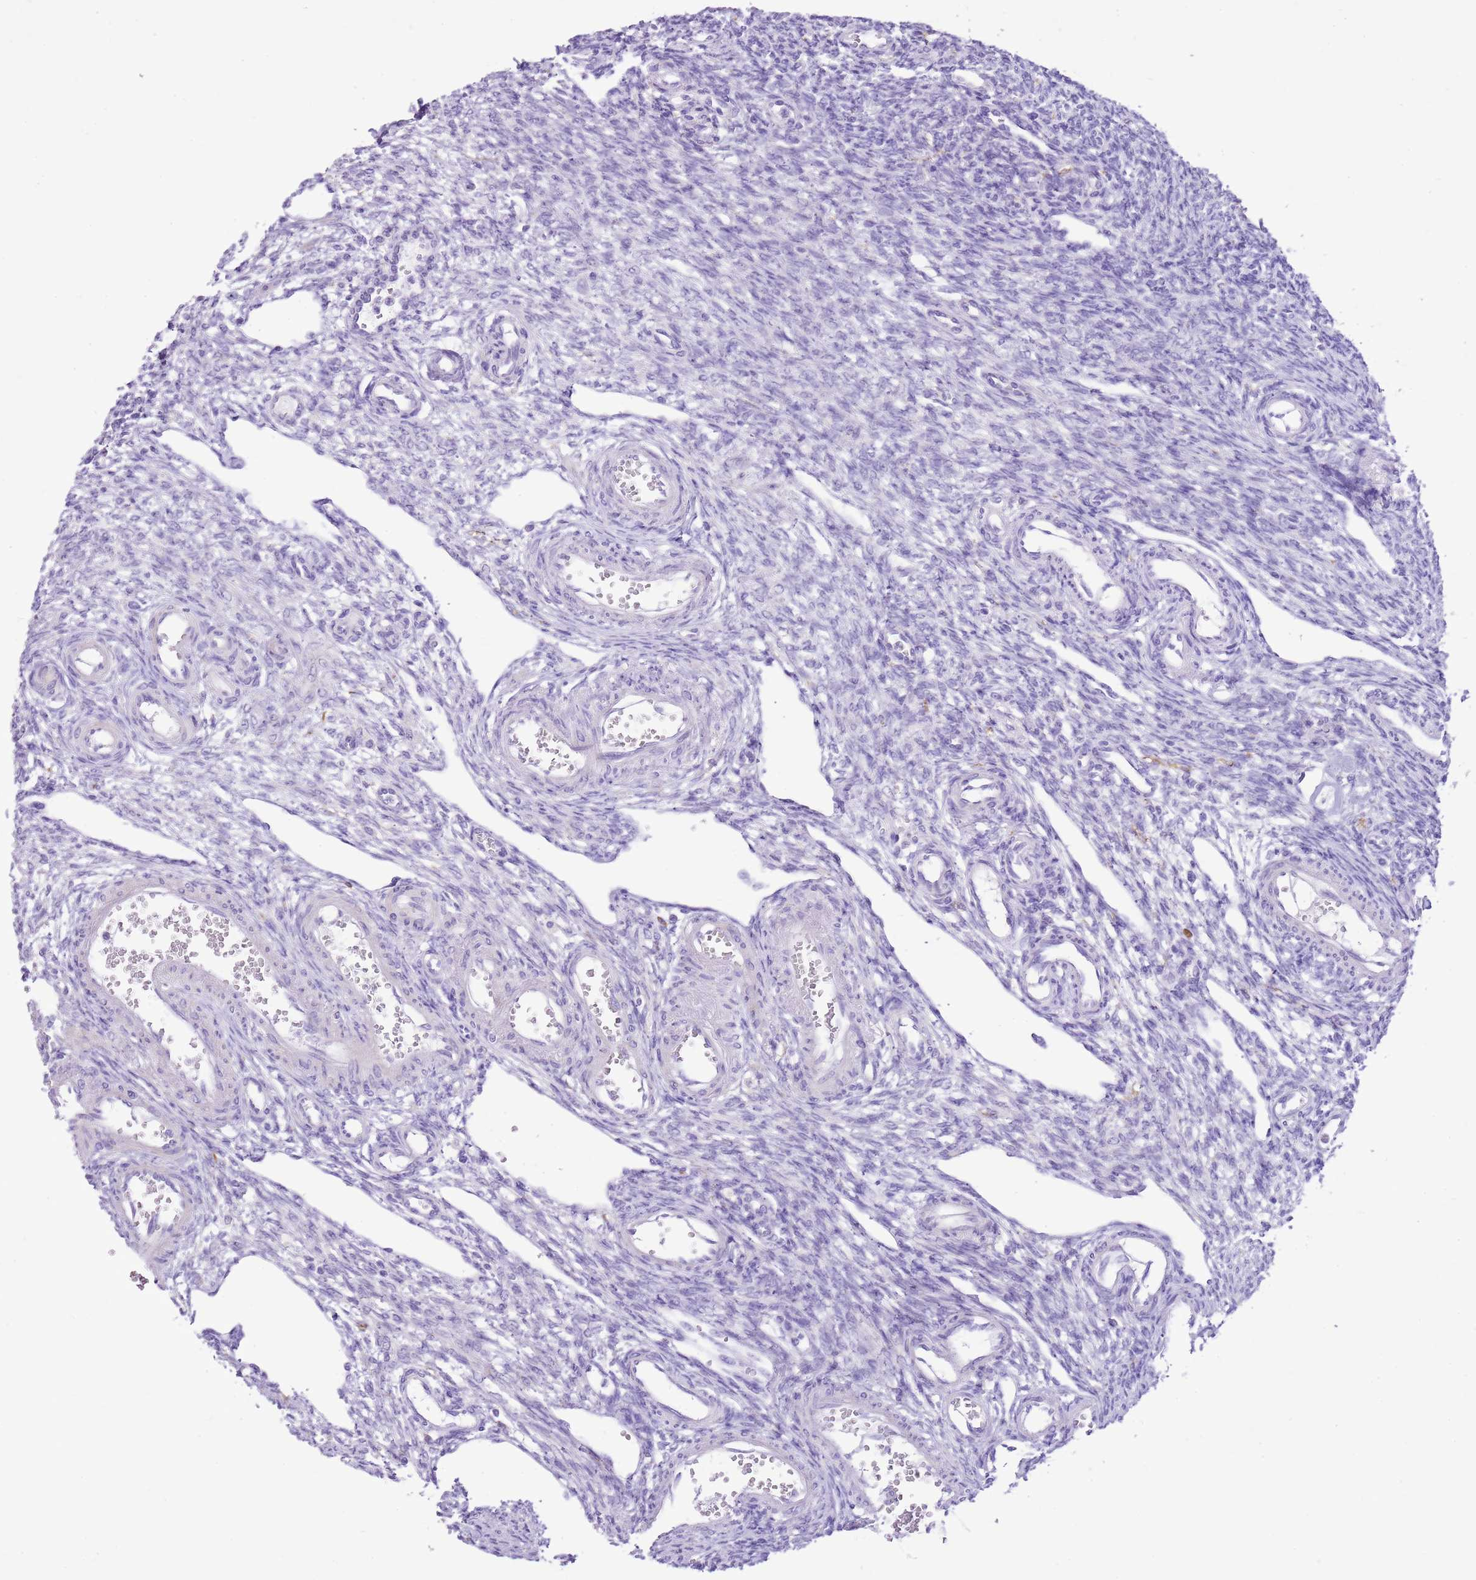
{"staining": {"intensity": "negative", "quantity": "none", "location": "none"}, "tissue": "ovary", "cell_type": "Follicle cells", "image_type": "normal", "snomed": [{"axis": "morphology", "description": "Normal tissue, NOS"}, {"axis": "morphology", "description": "Cyst, NOS"}, {"axis": "topography", "description": "Ovary"}], "caption": "DAB immunohistochemical staining of unremarkable ovary demonstrates no significant expression in follicle cells.", "gene": "AAR2", "patient": {"sex": "female", "age": 33}}